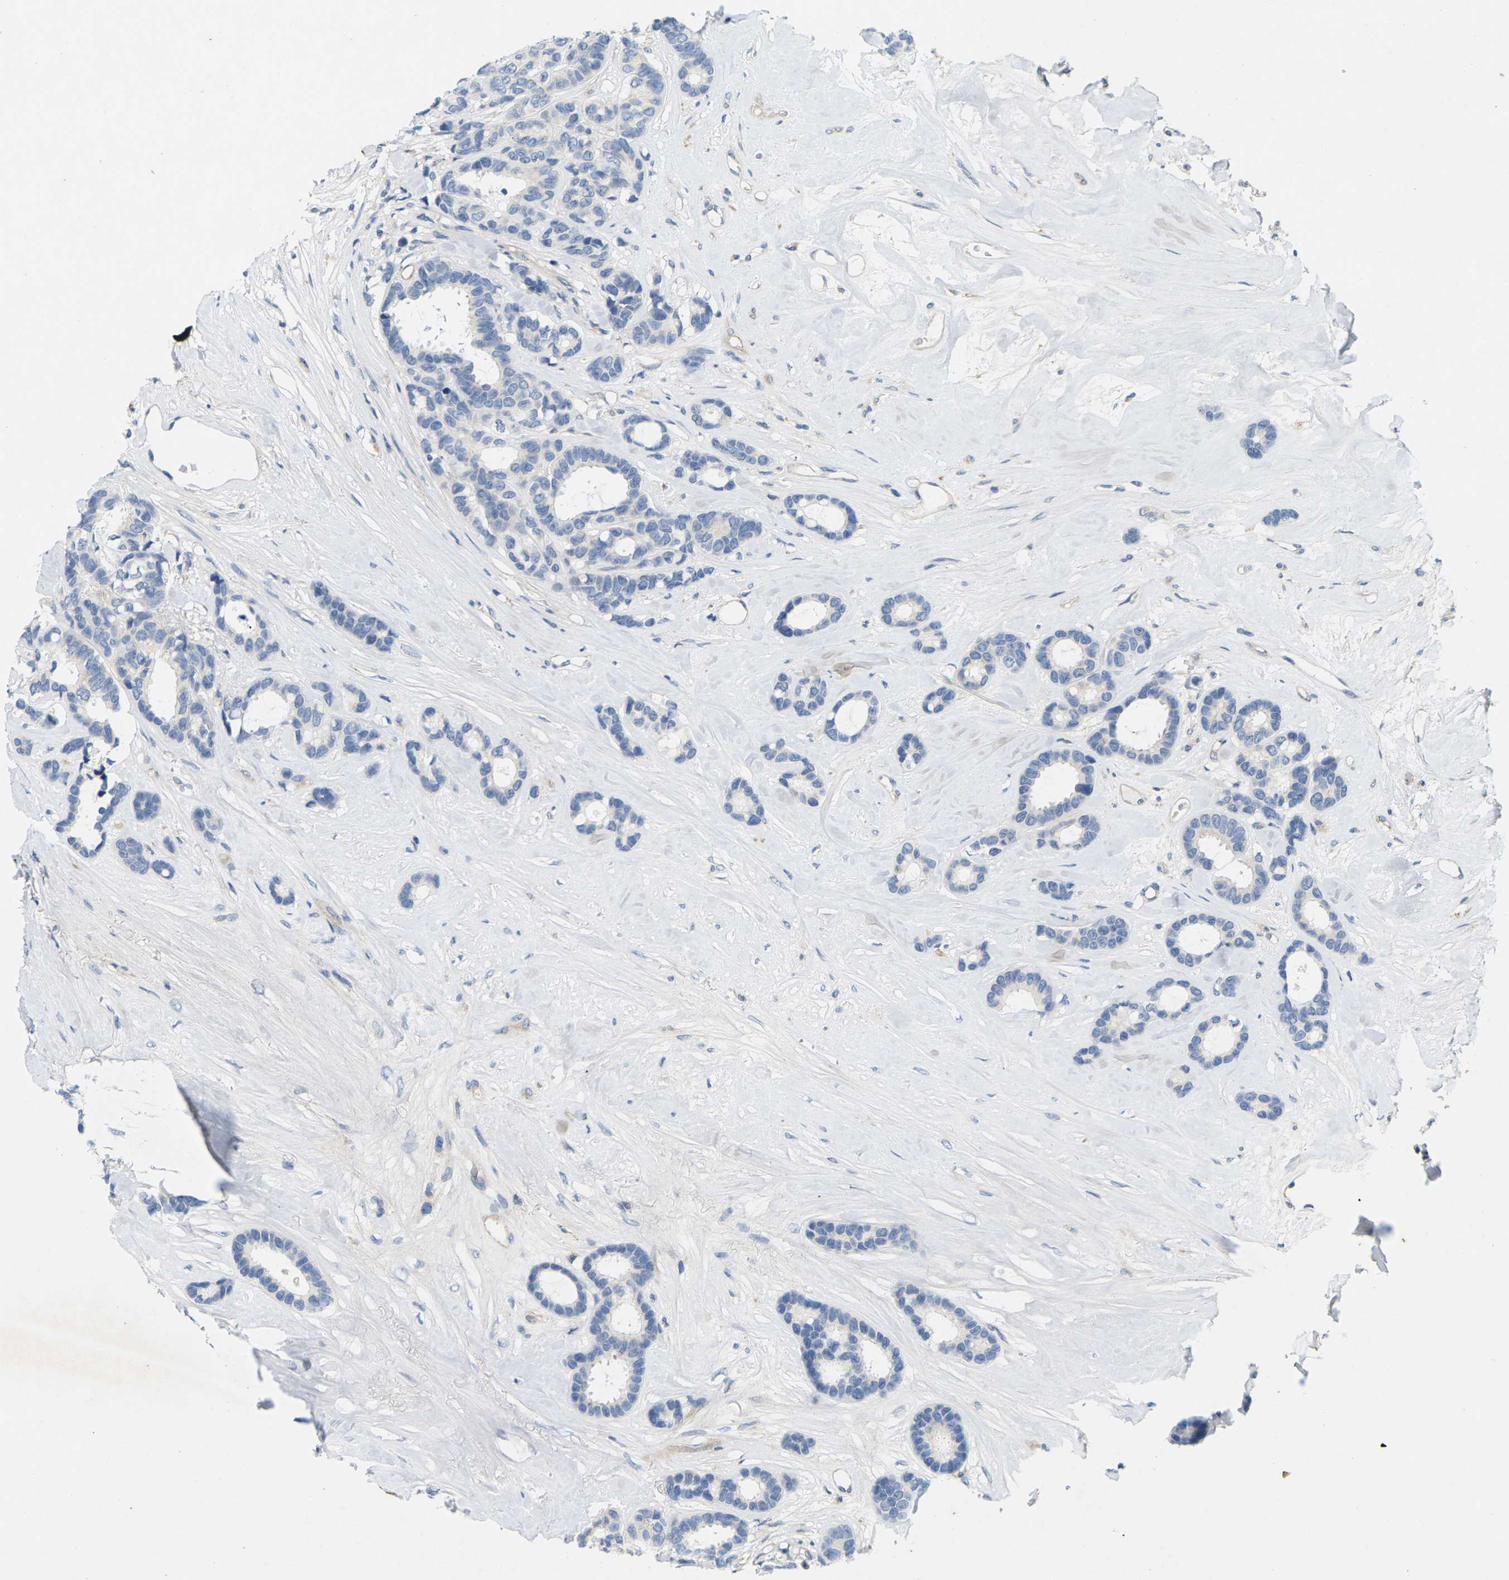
{"staining": {"intensity": "negative", "quantity": "none", "location": "none"}, "tissue": "breast cancer", "cell_type": "Tumor cells", "image_type": "cancer", "snomed": [{"axis": "morphology", "description": "Duct carcinoma"}, {"axis": "topography", "description": "Breast"}], "caption": "Immunohistochemistry (IHC) micrograph of neoplastic tissue: human breast cancer stained with DAB (3,3'-diaminobenzidine) displays no significant protein staining in tumor cells.", "gene": "ITGA5", "patient": {"sex": "female", "age": 87}}